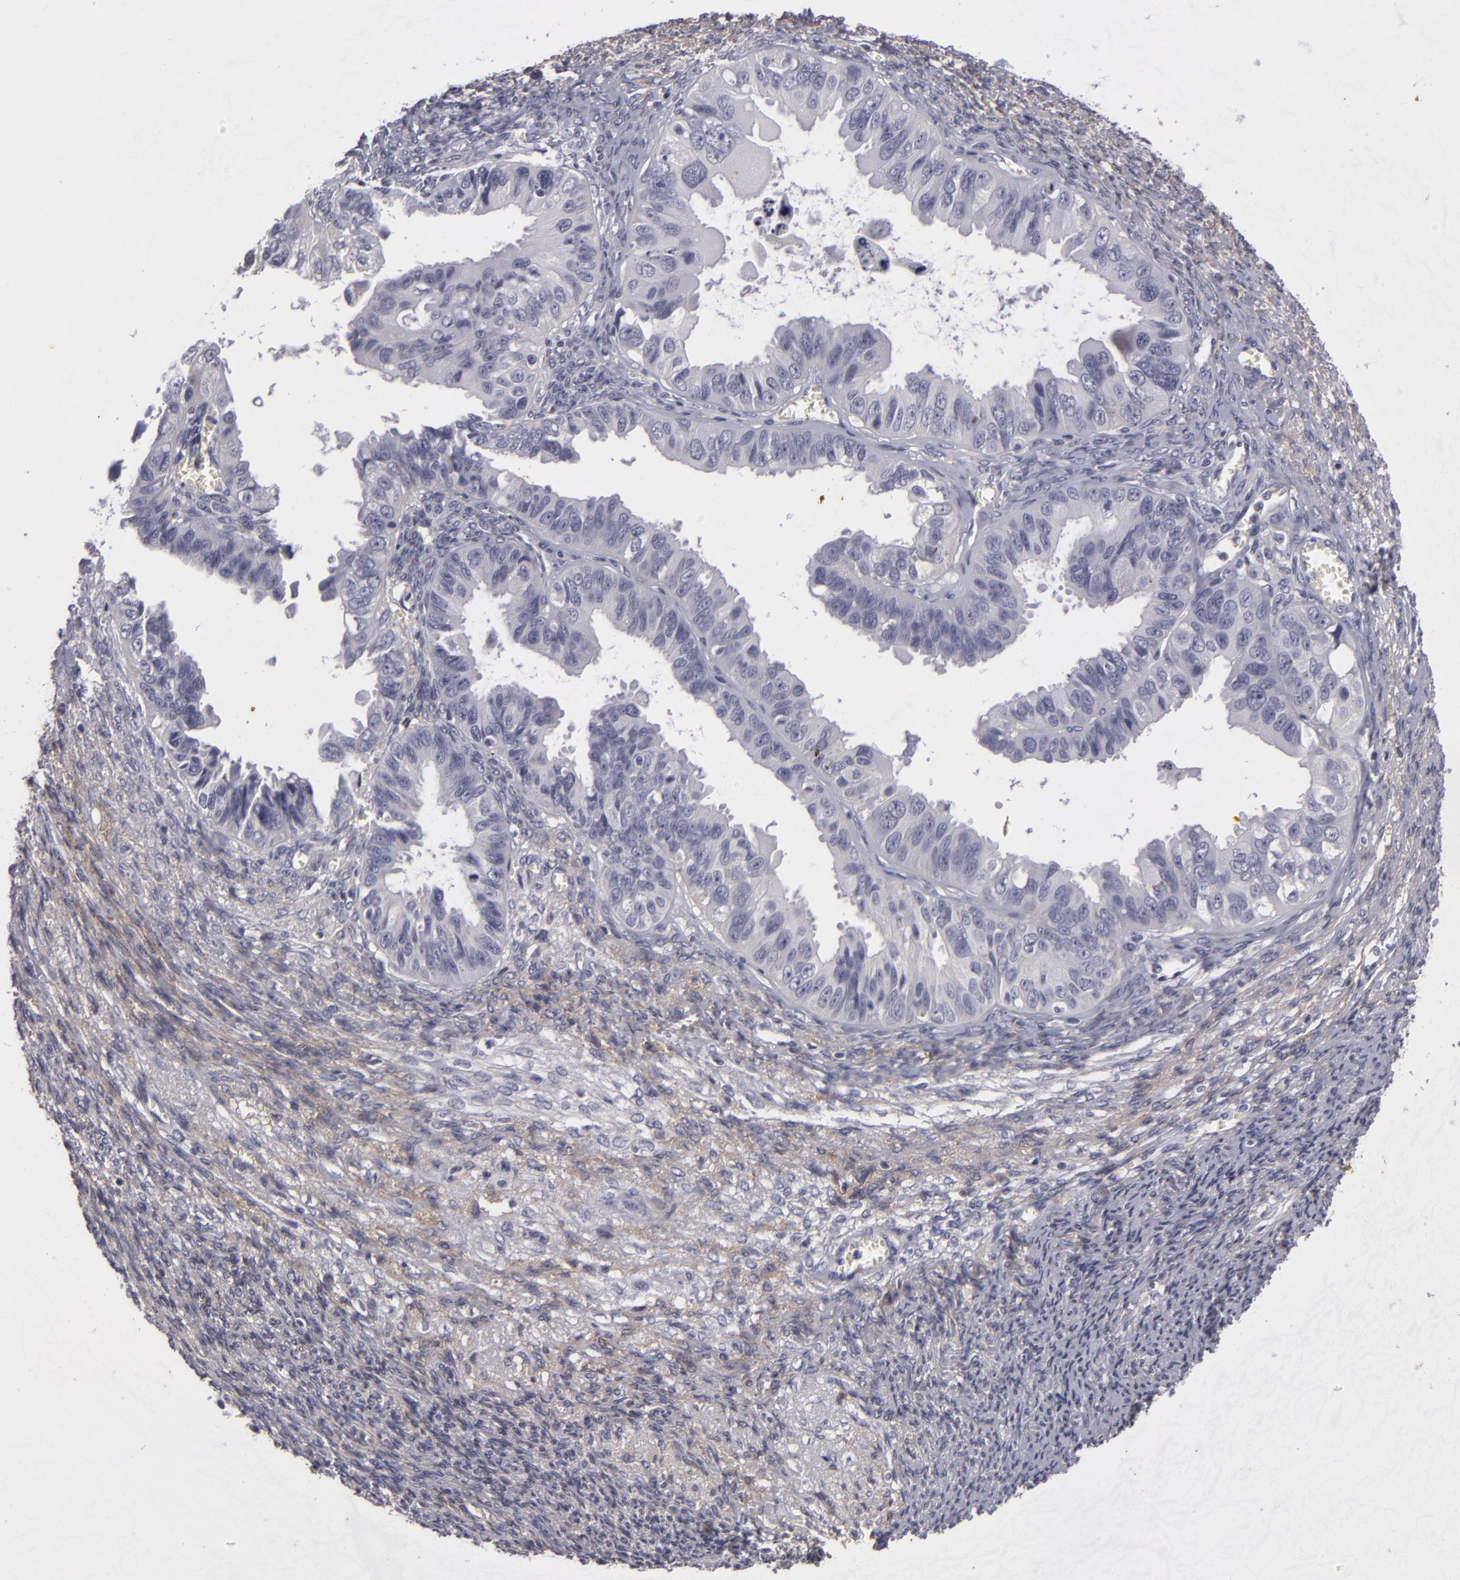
{"staining": {"intensity": "negative", "quantity": "none", "location": "none"}, "tissue": "ovarian cancer", "cell_type": "Tumor cells", "image_type": "cancer", "snomed": [{"axis": "morphology", "description": "Carcinoma, endometroid"}, {"axis": "topography", "description": "Ovary"}], "caption": "An IHC photomicrograph of endometroid carcinoma (ovarian) is shown. There is no staining in tumor cells of endometroid carcinoma (ovarian).", "gene": "NLGN4X", "patient": {"sex": "female", "age": 85}}